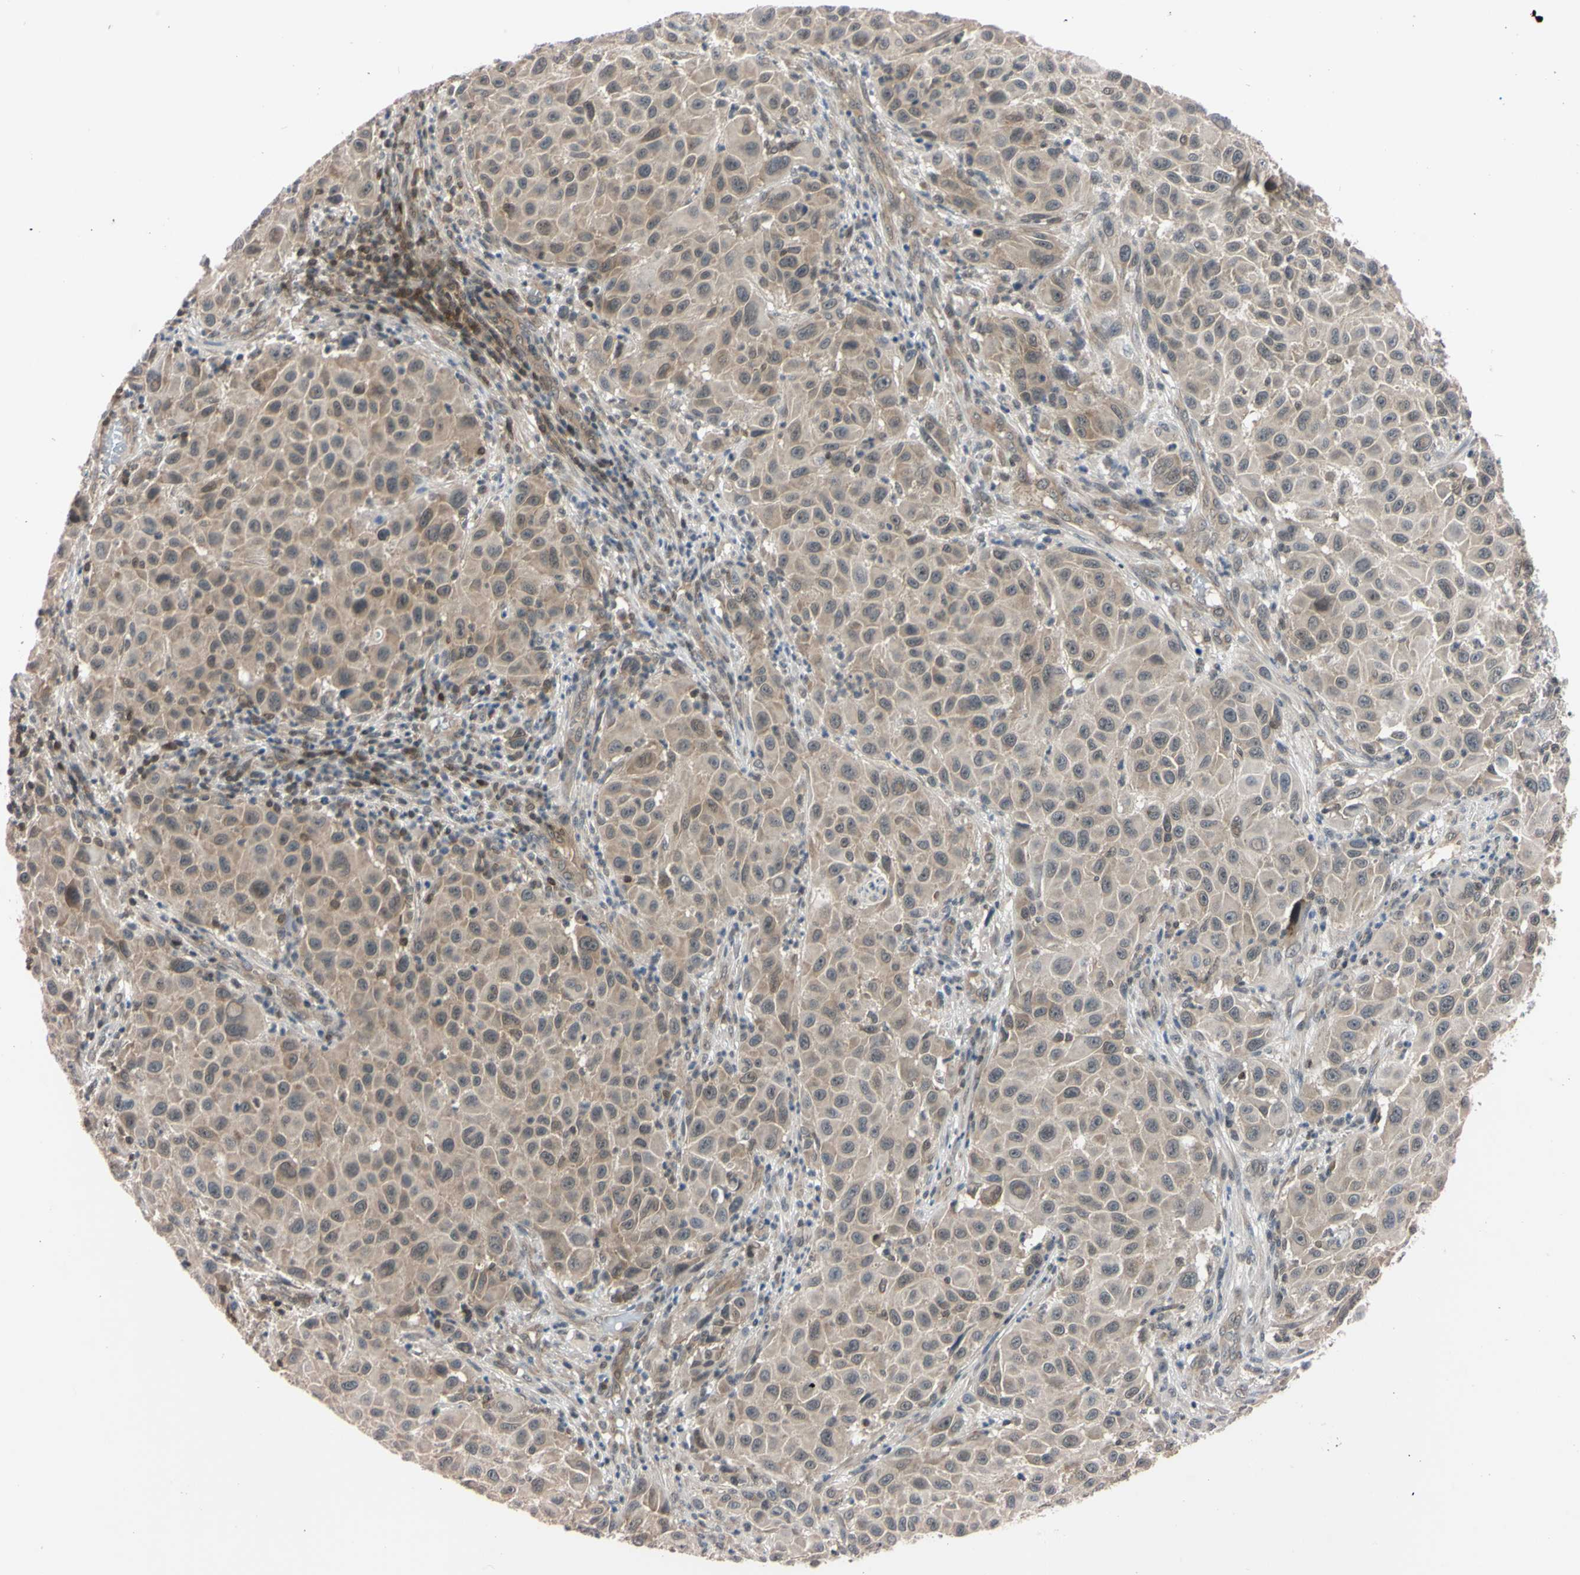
{"staining": {"intensity": "weak", "quantity": ">75%", "location": "cytoplasmic/membranous"}, "tissue": "melanoma", "cell_type": "Tumor cells", "image_type": "cancer", "snomed": [{"axis": "morphology", "description": "Malignant melanoma, Metastatic site"}, {"axis": "topography", "description": "Lymph node"}], "caption": "This micrograph reveals IHC staining of melanoma, with low weak cytoplasmic/membranous staining in about >75% of tumor cells.", "gene": "UBE2I", "patient": {"sex": "male", "age": 61}}